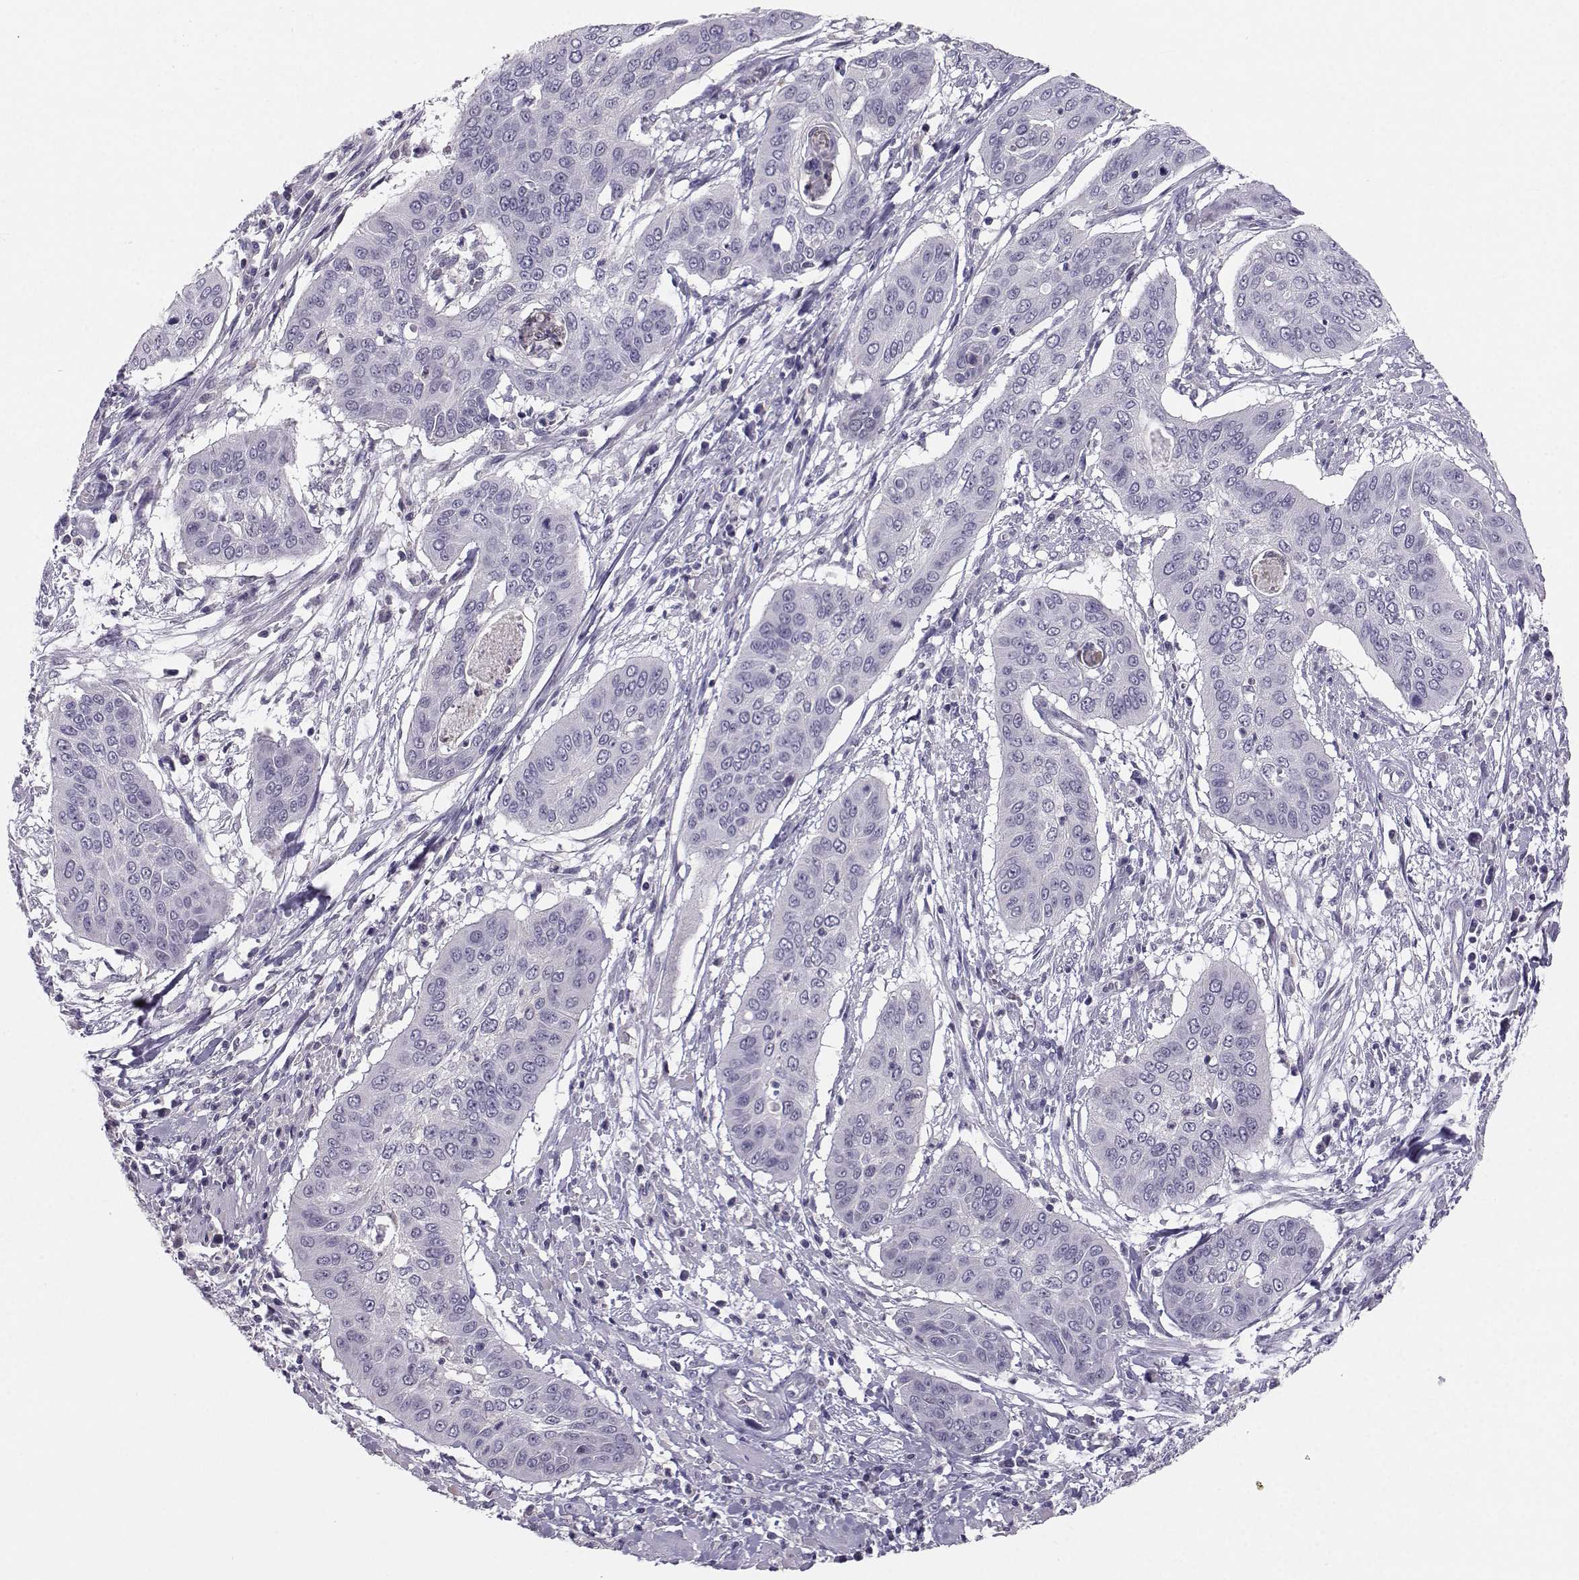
{"staining": {"intensity": "negative", "quantity": "none", "location": "none"}, "tissue": "cervical cancer", "cell_type": "Tumor cells", "image_type": "cancer", "snomed": [{"axis": "morphology", "description": "Squamous cell carcinoma, NOS"}, {"axis": "topography", "description": "Cervix"}], "caption": "Immunohistochemistry micrograph of neoplastic tissue: squamous cell carcinoma (cervical) stained with DAB (3,3'-diaminobenzidine) reveals no significant protein expression in tumor cells. Nuclei are stained in blue.", "gene": "MROH7", "patient": {"sex": "female", "age": 39}}